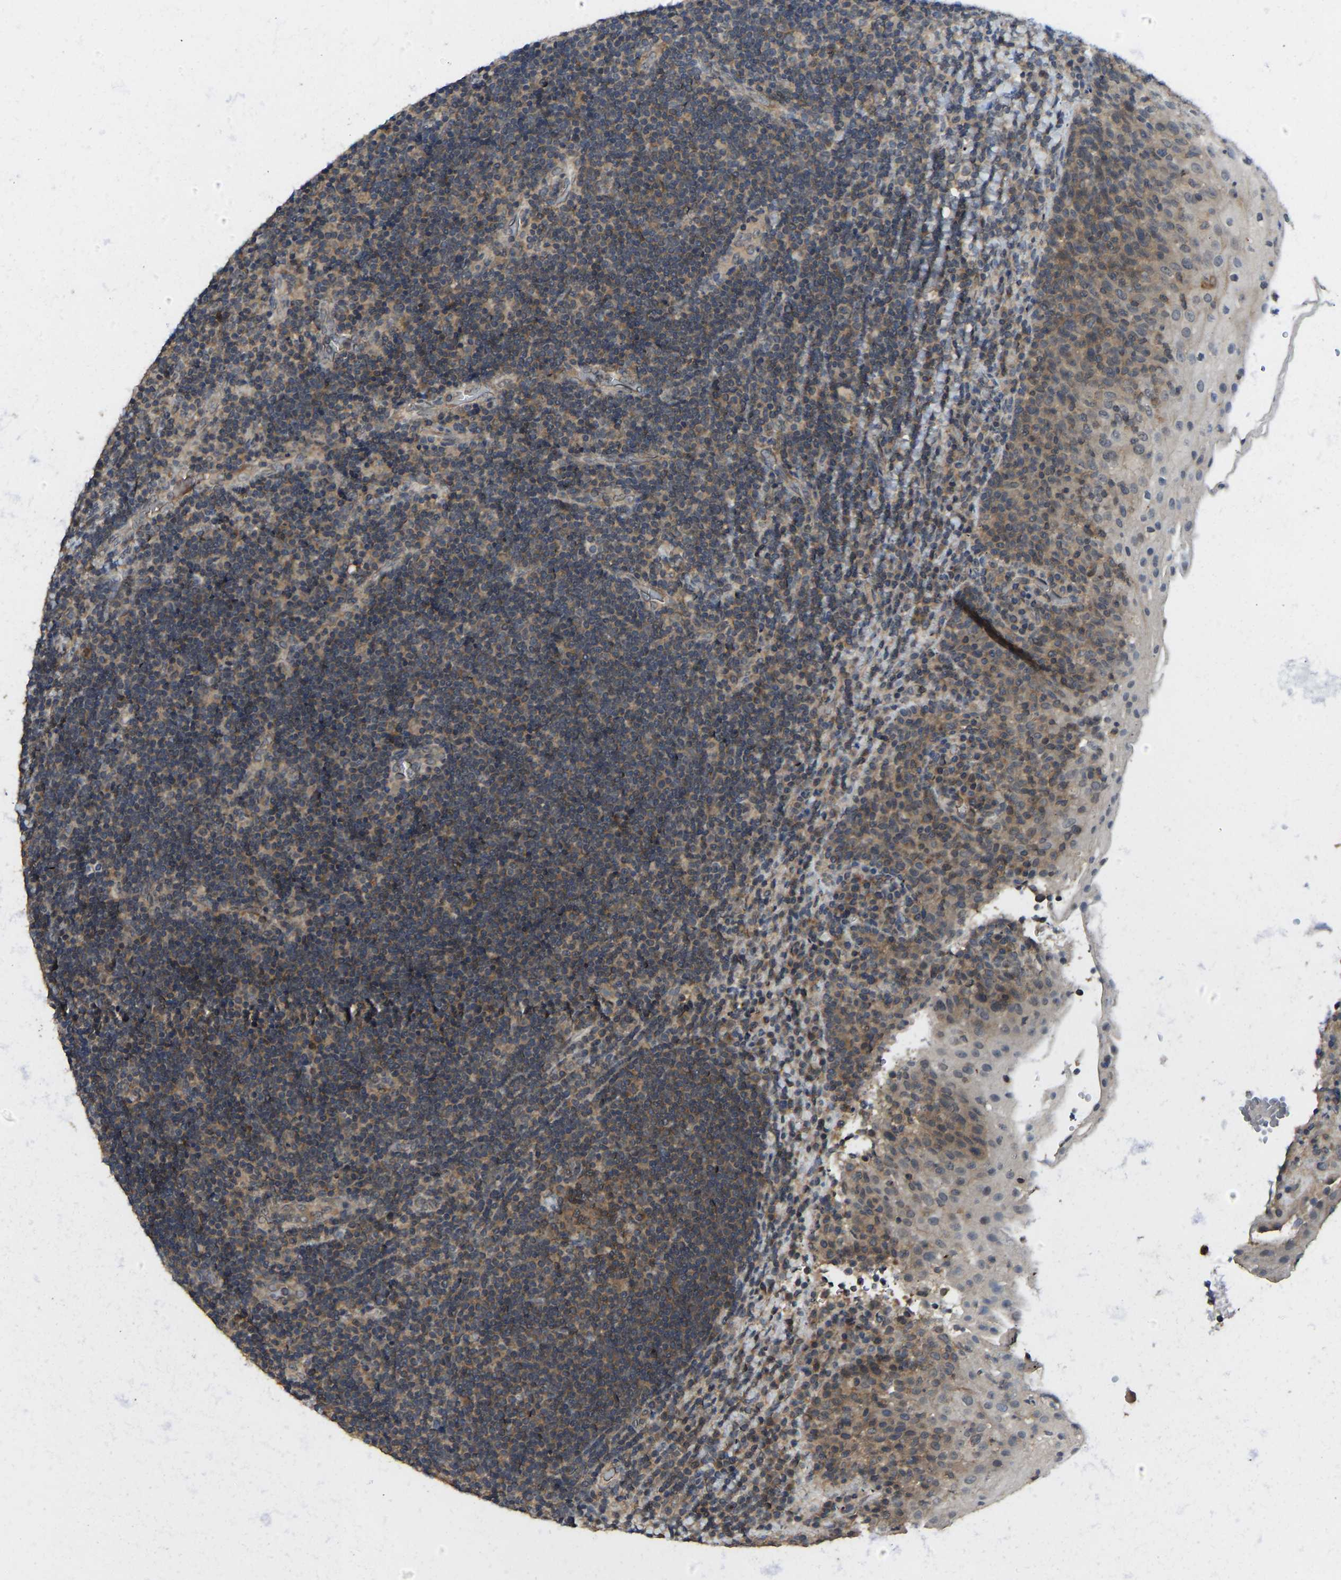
{"staining": {"intensity": "moderate", "quantity": ">75%", "location": "cytoplasmic/membranous"}, "tissue": "lymphoma", "cell_type": "Tumor cells", "image_type": "cancer", "snomed": [{"axis": "morphology", "description": "Malignant lymphoma, non-Hodgkin's type, High grade"}, {"axis": "topography", "description": "Tonsil"}], "caption": "Immunohistochemical staining of malignant lymphoma, non-Hodgkin's type (high-grade) displays medium levels of moderate cytoplasmic/membranous protein expression in approximately >75% of tumor cells. Ihc stains the protein of interest in brown and the nuclei are stained blue.", "gene": "NDRG3", "patient": {"sex": "female", "age": 36}}